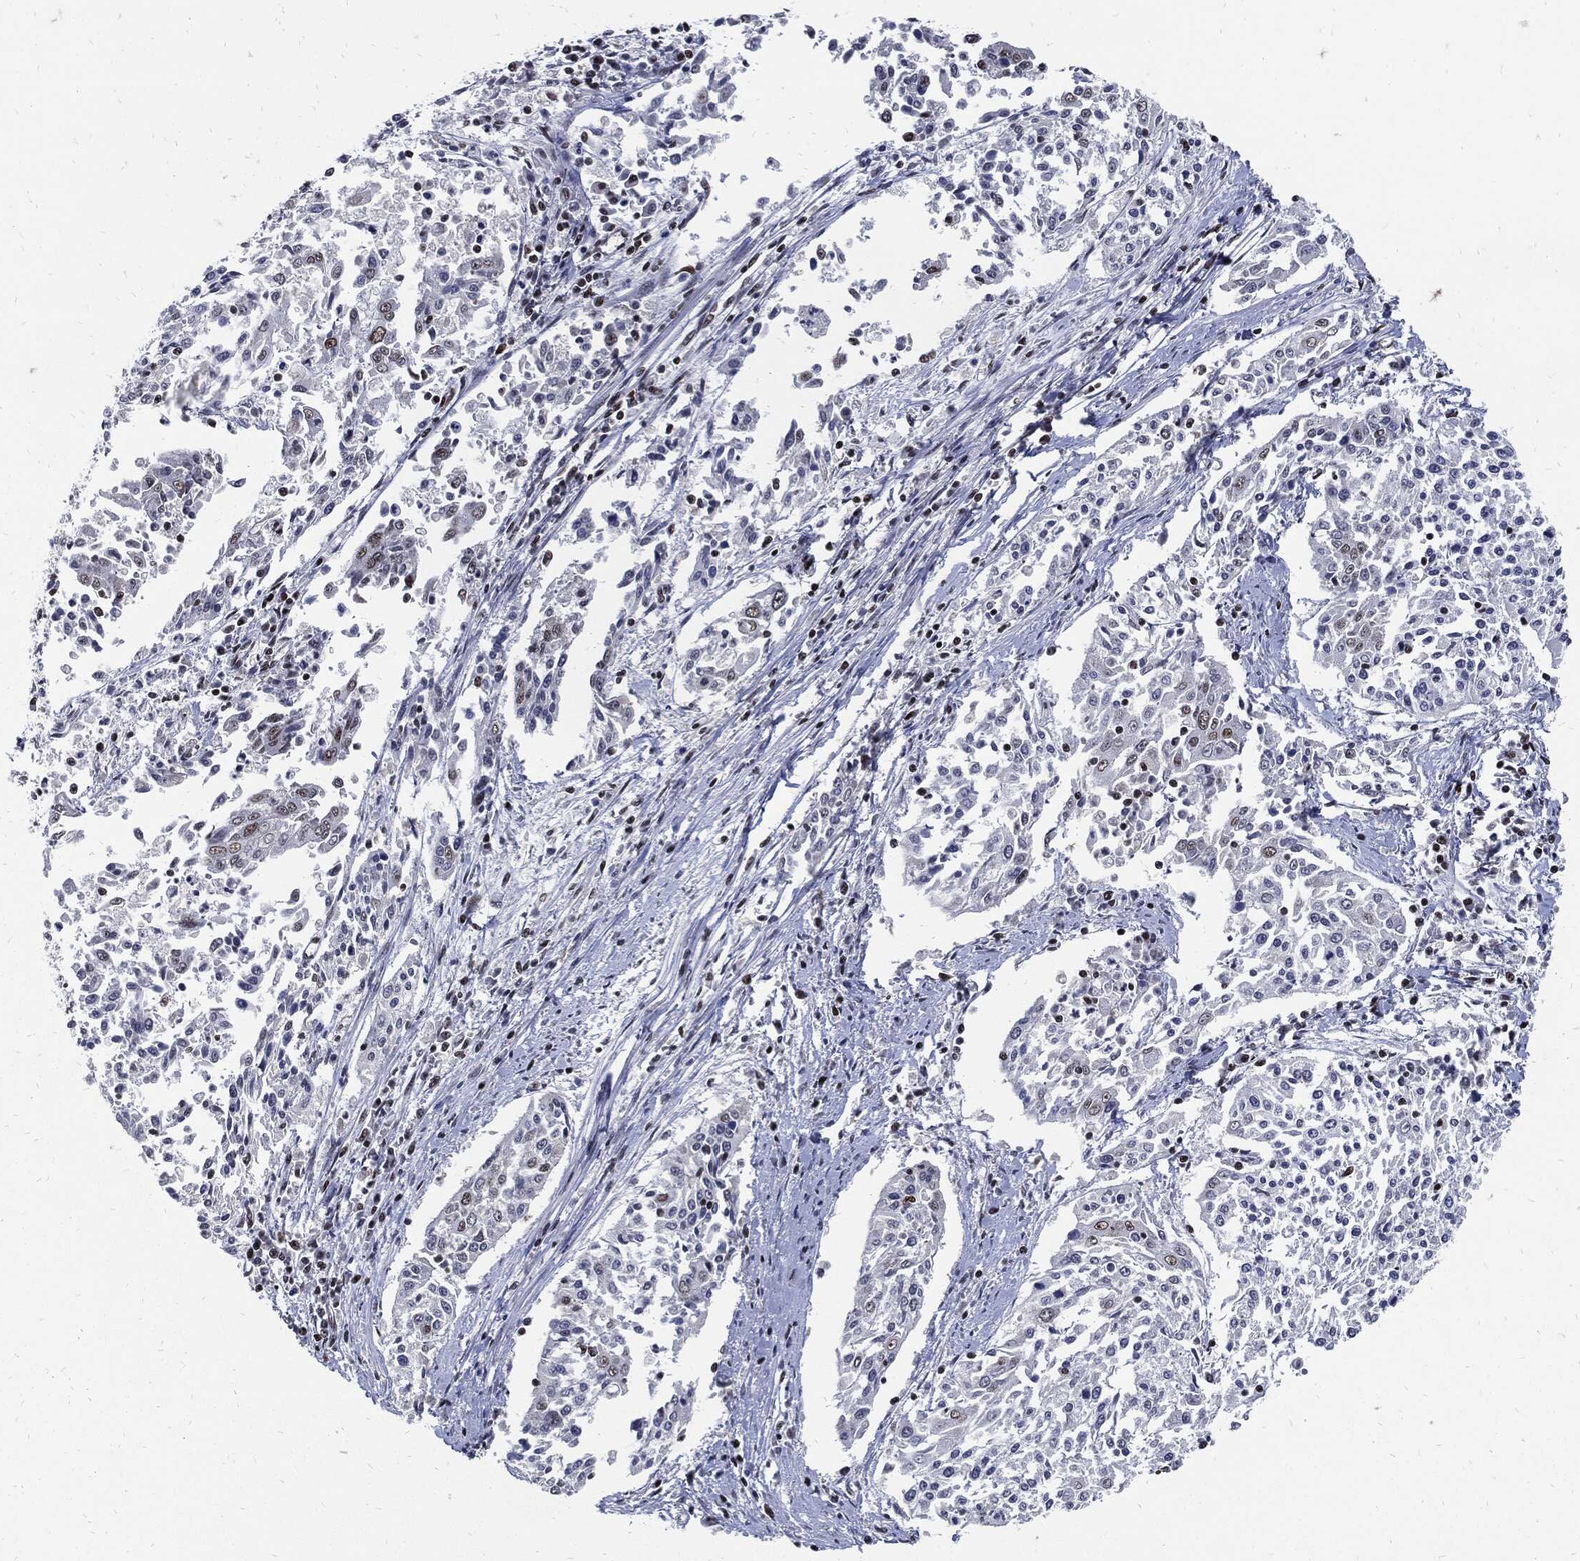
{"staining": {"intensity": "negative", "quantity": "none", "location": "none"}, "tissue": "cervical cancer", "cell_type": "Tumor cells", "image_type": "cancer", "snomed": [{"axis": "morphology", "description": "Squamous cell carcinoma, NOS"}, {"axis": "topography", "description": "Cervix"}], "caption": "Immunohistochemical staining of squamous cell carcinoma (cervical) displays no significant staining in tumor cells.", "gene": "TERF2", "patient": {"sex": "female", "age": 41}}